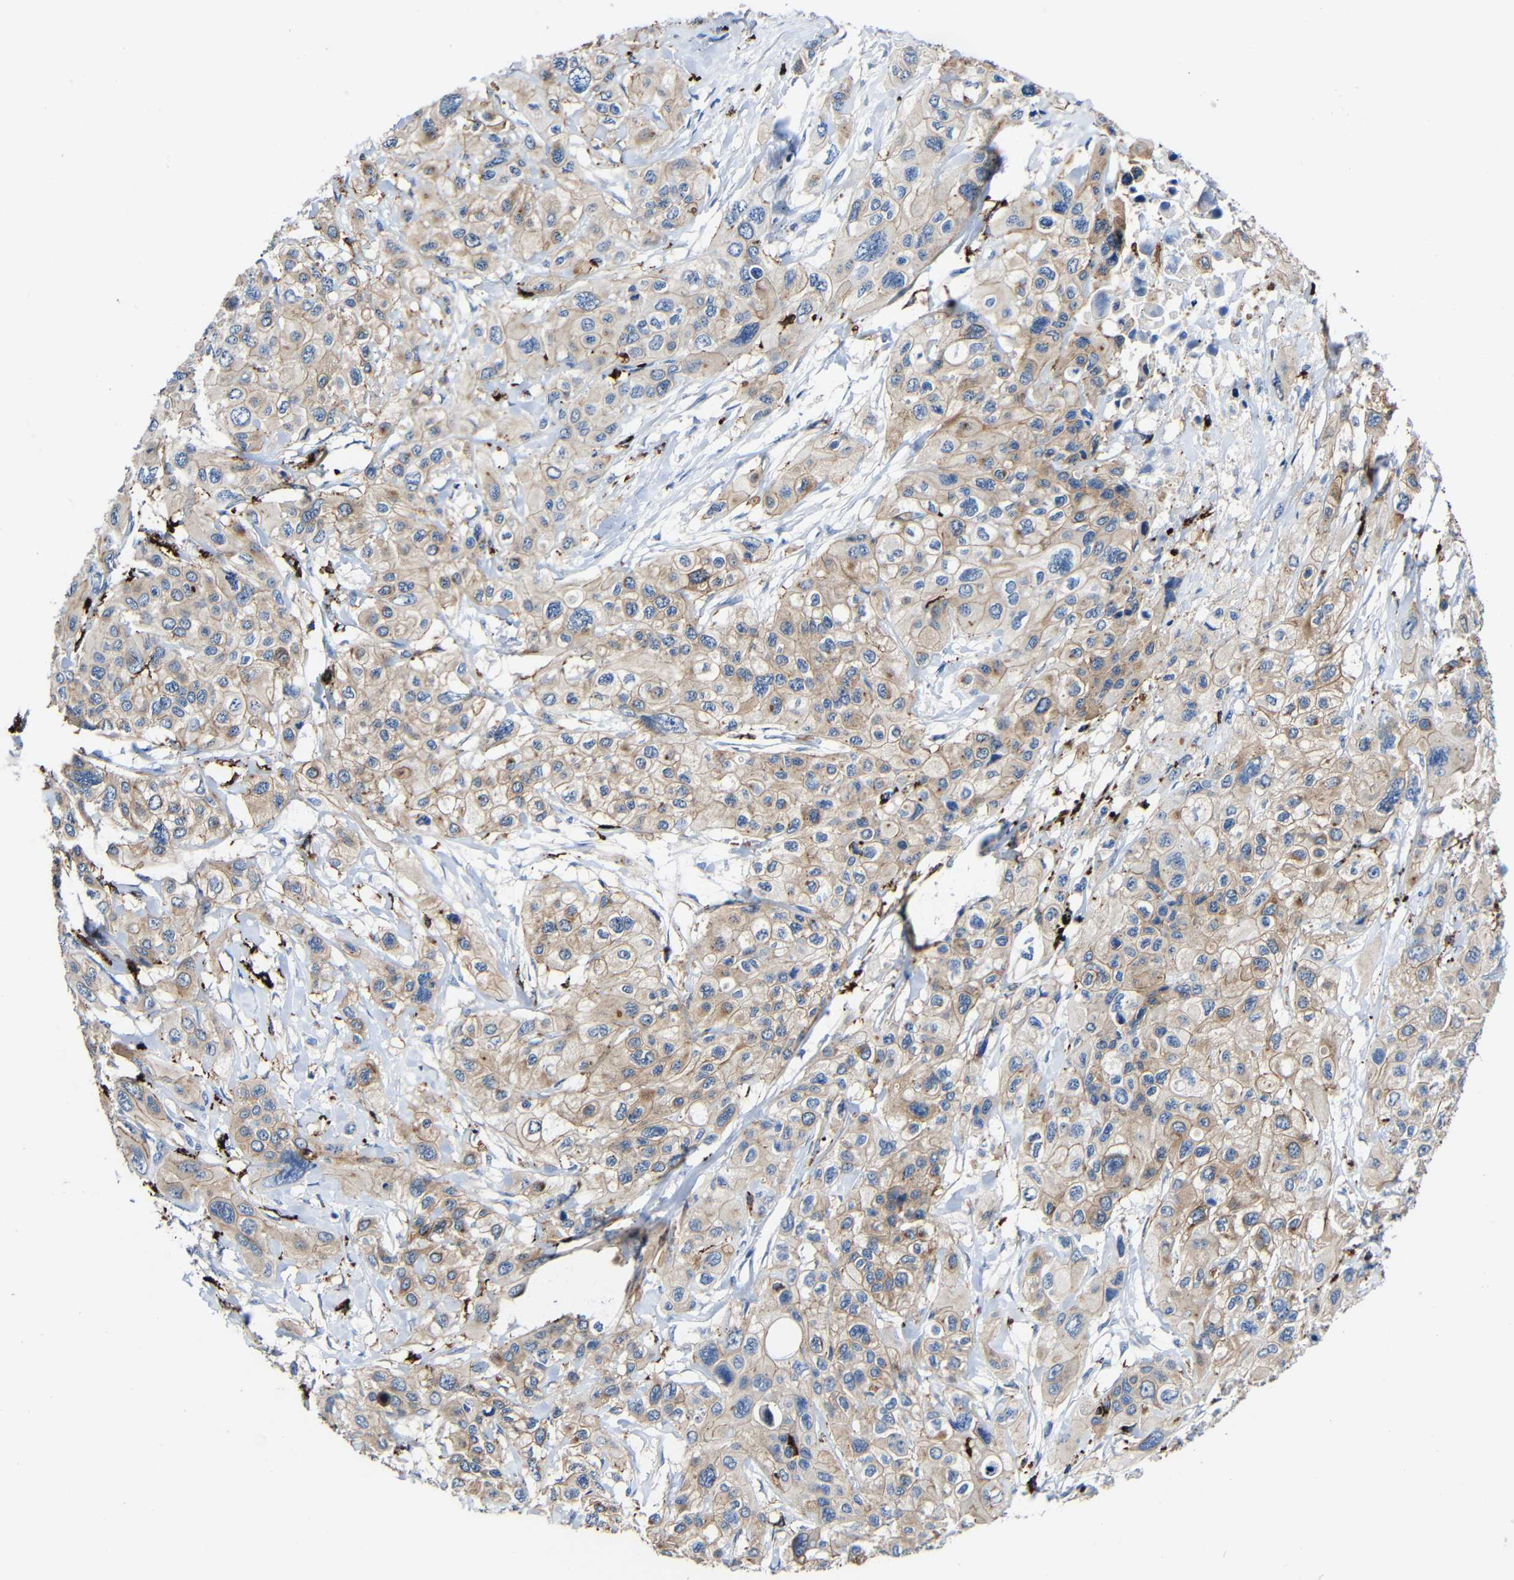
{"staining": {"intensity": "moderate", "quantity": ">75%", "location": "cytoplasmic/membranous"}, "tissue": "pancreatic cancer", "cell_type": "Tumor cells", "image_type": "cancer", "snomed": [{"axis": "morphology", "description": "Adenocarcinoma, NOS"}, {"axis": "topography", "description": "Pancreas"}], "caption": "About >75% of tumor cells in human adenocarcinoma (pancreatic) demonstrate moderate cytoplasmic/membranous protein staining as visualized by brown immunohistochemical staining.", "gene": "HLA-DMA", "patient": {"sex": "male", "age": 73}}